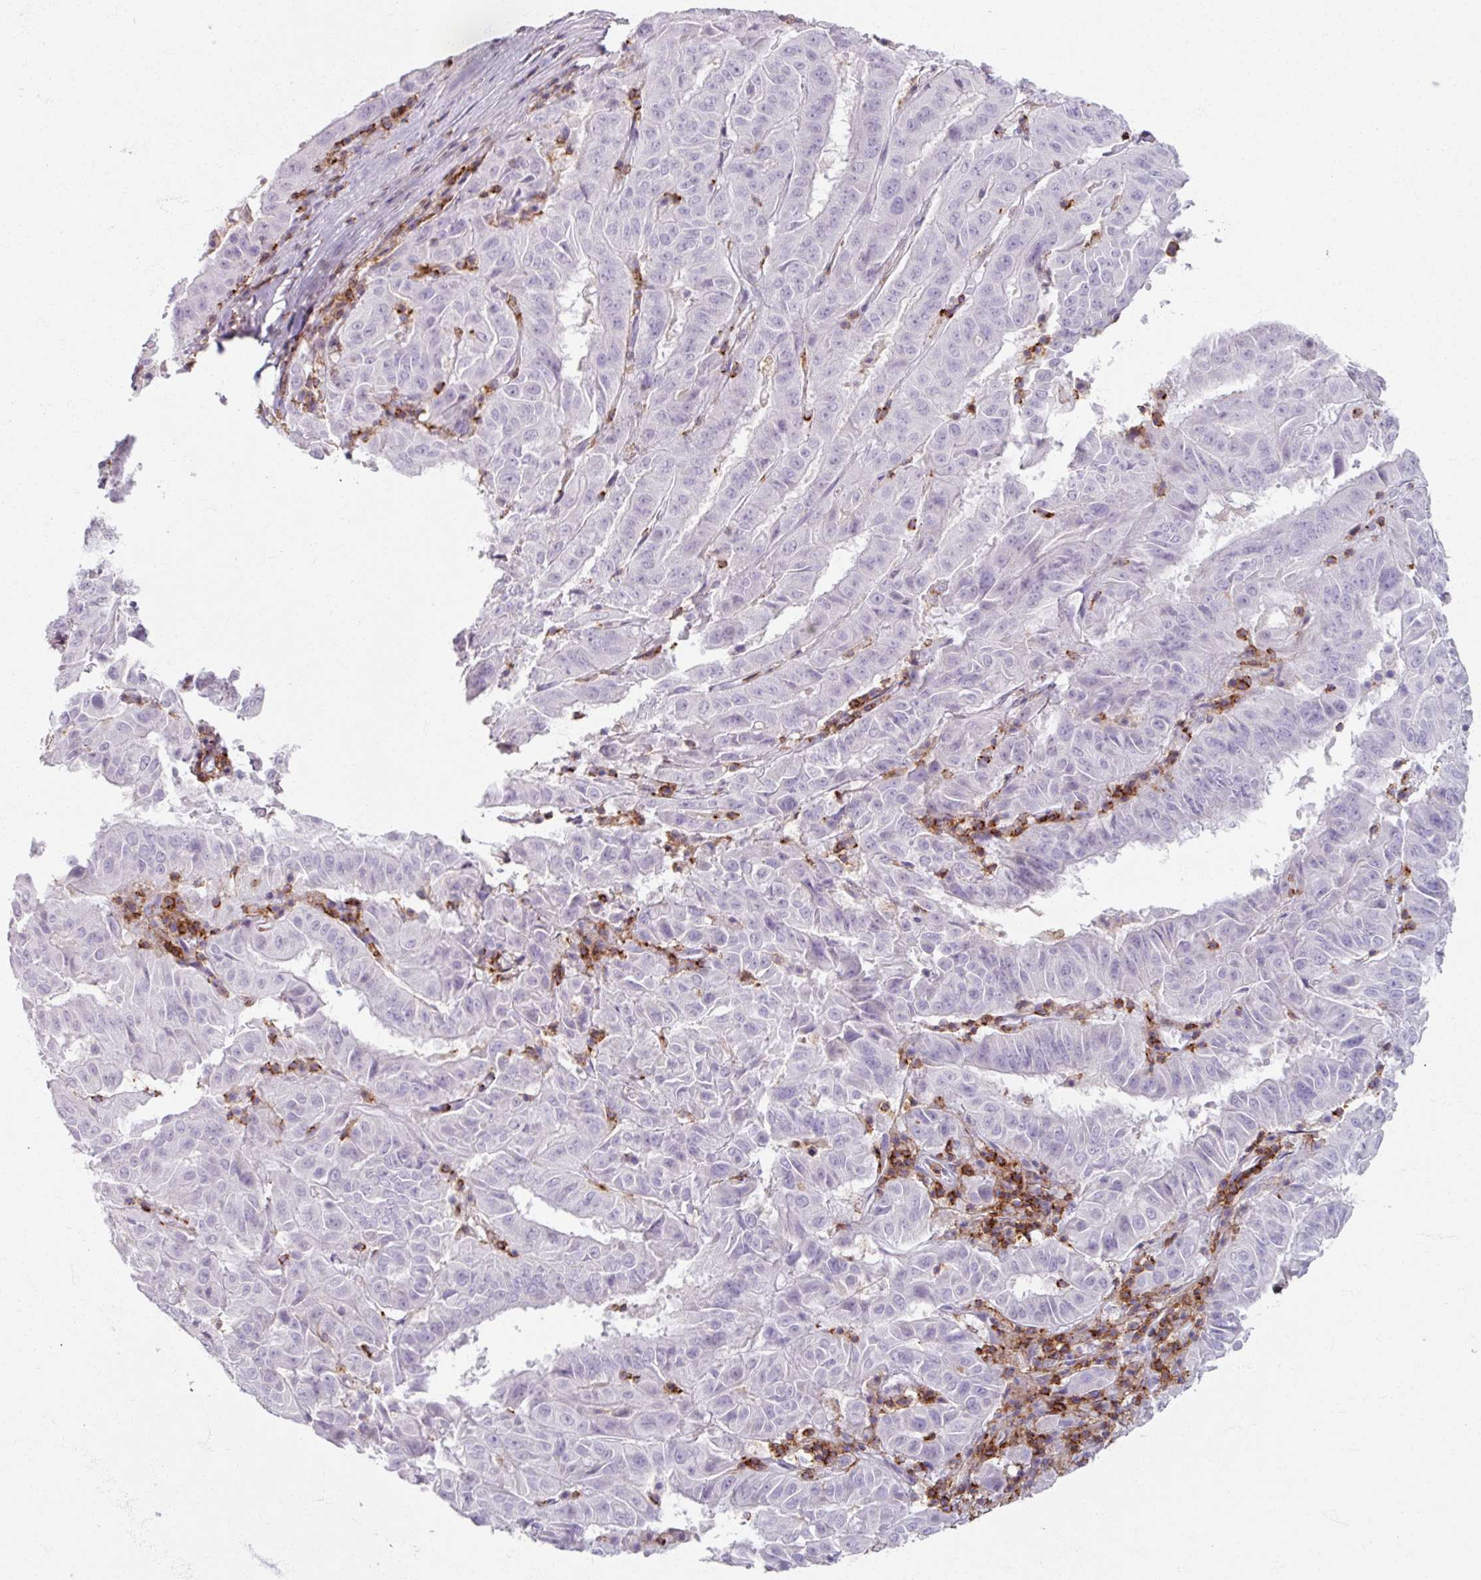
{"staining": {"intensity": "negative", "quantity": "none", "location": "none"}, "tissue": "pancreatic cancer", "cell_type": "Tumor cells", "image_type": "cancer", "snomed": [{"axis": "morphology", "description": "Adenocarcinoma, NOS"}, {"axis": "topography", "description": "Pancreas"}], "caption": "High power microscopy photomicrograph of an IHC histopathology image of pancreatic cancer, revealing no significant expression in tumor cells. (DAB immunohistochemistry visualized using brightfield microscopy, high magnification).", "gene": "PTPRC", "patient": {"sex": "male", "age": 63}}